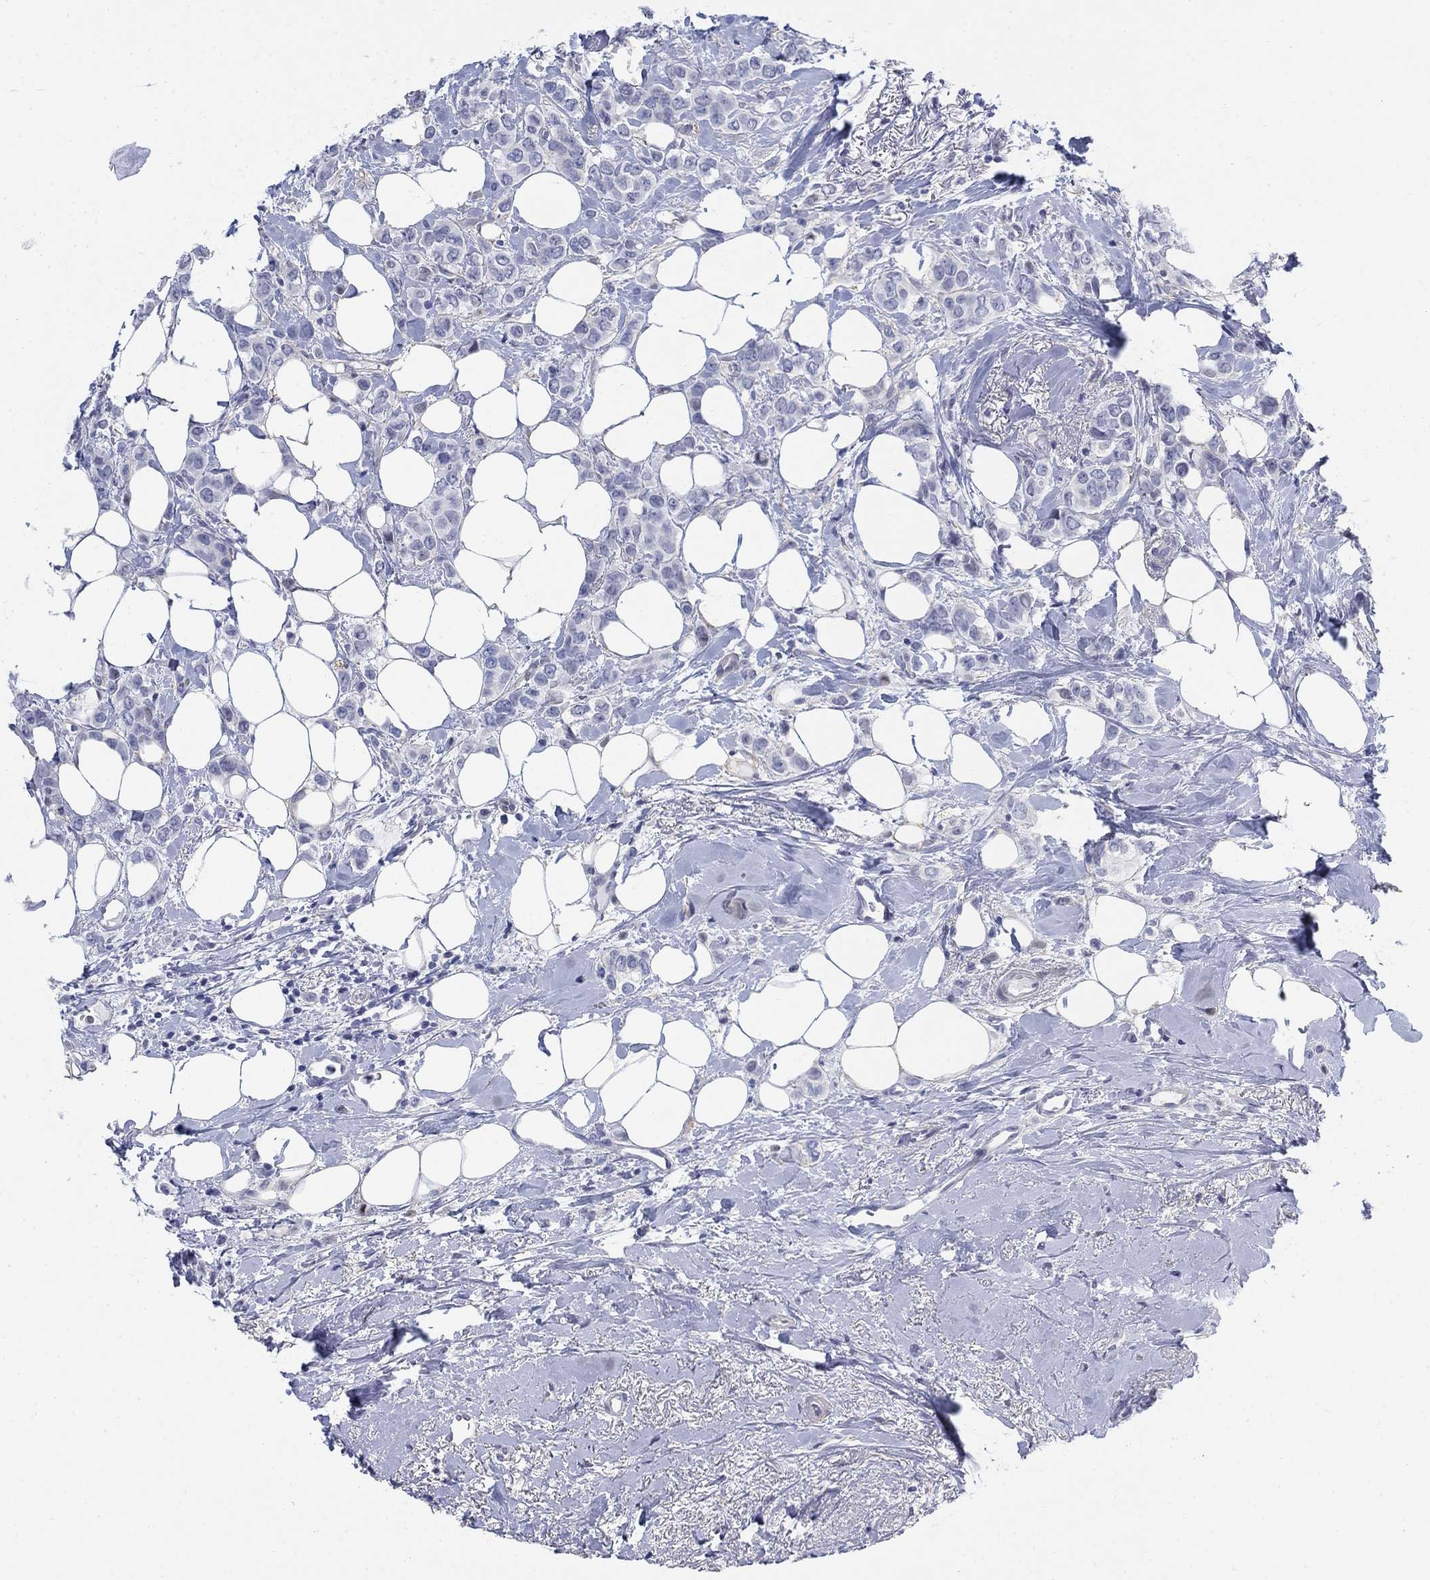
{"staining": {"intensity": "negative", "quantity": "none", "location": "none"}, "tissue": "breast cancer", "cell_type": "Tumor cells", "image_type": "cancer", "snomed": [{"axis": "morphology", "description": "Lobular carcinoma"}, {"axis": "topography", "description": "Breast"}], "caption": "This is an IHC histopathology image of human breast cancer. There is no positivity in tumor cells.", "gene": "MYO3A", "patient": {"sex": "female", "age": 66}}